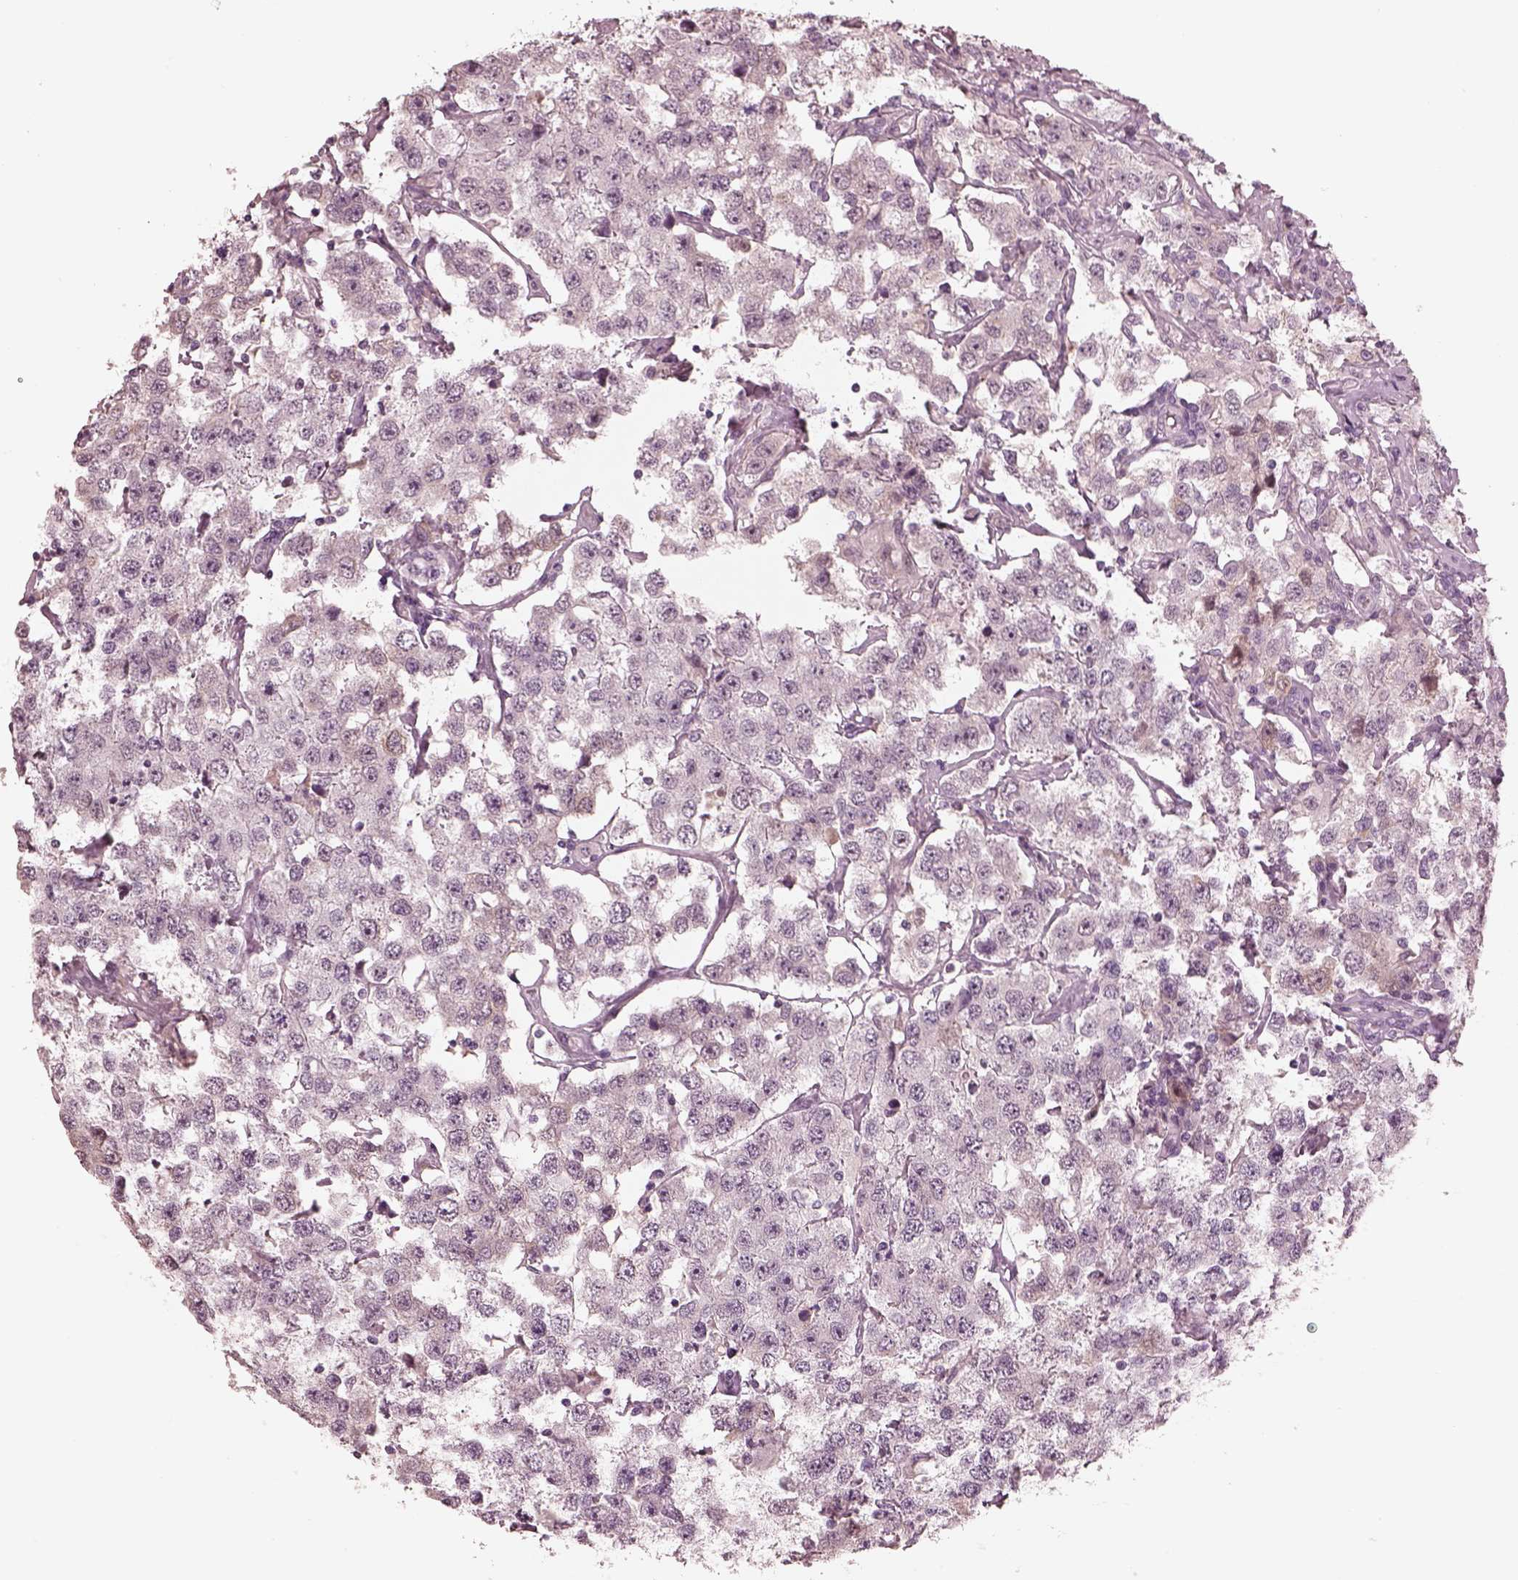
{"staining": {"intensity": "negative", "quantity": "none", "location": "none"}, "tissue": "testis cancer", "cell_type": "Tumor cells", "image_type": "cancer", "snomed": [{"axis": "morphology", "description": "Seminoma, NOS"}, {"axis": "topography", "description": "Testis"}], "caption": "IHC photomicrograph of human testis cancer (seminoma) stained for a protein (brown), which reveals no staining in tumor cells.", "gene": "KCNA2", "patient": {"sex": "male", "age": 52}}